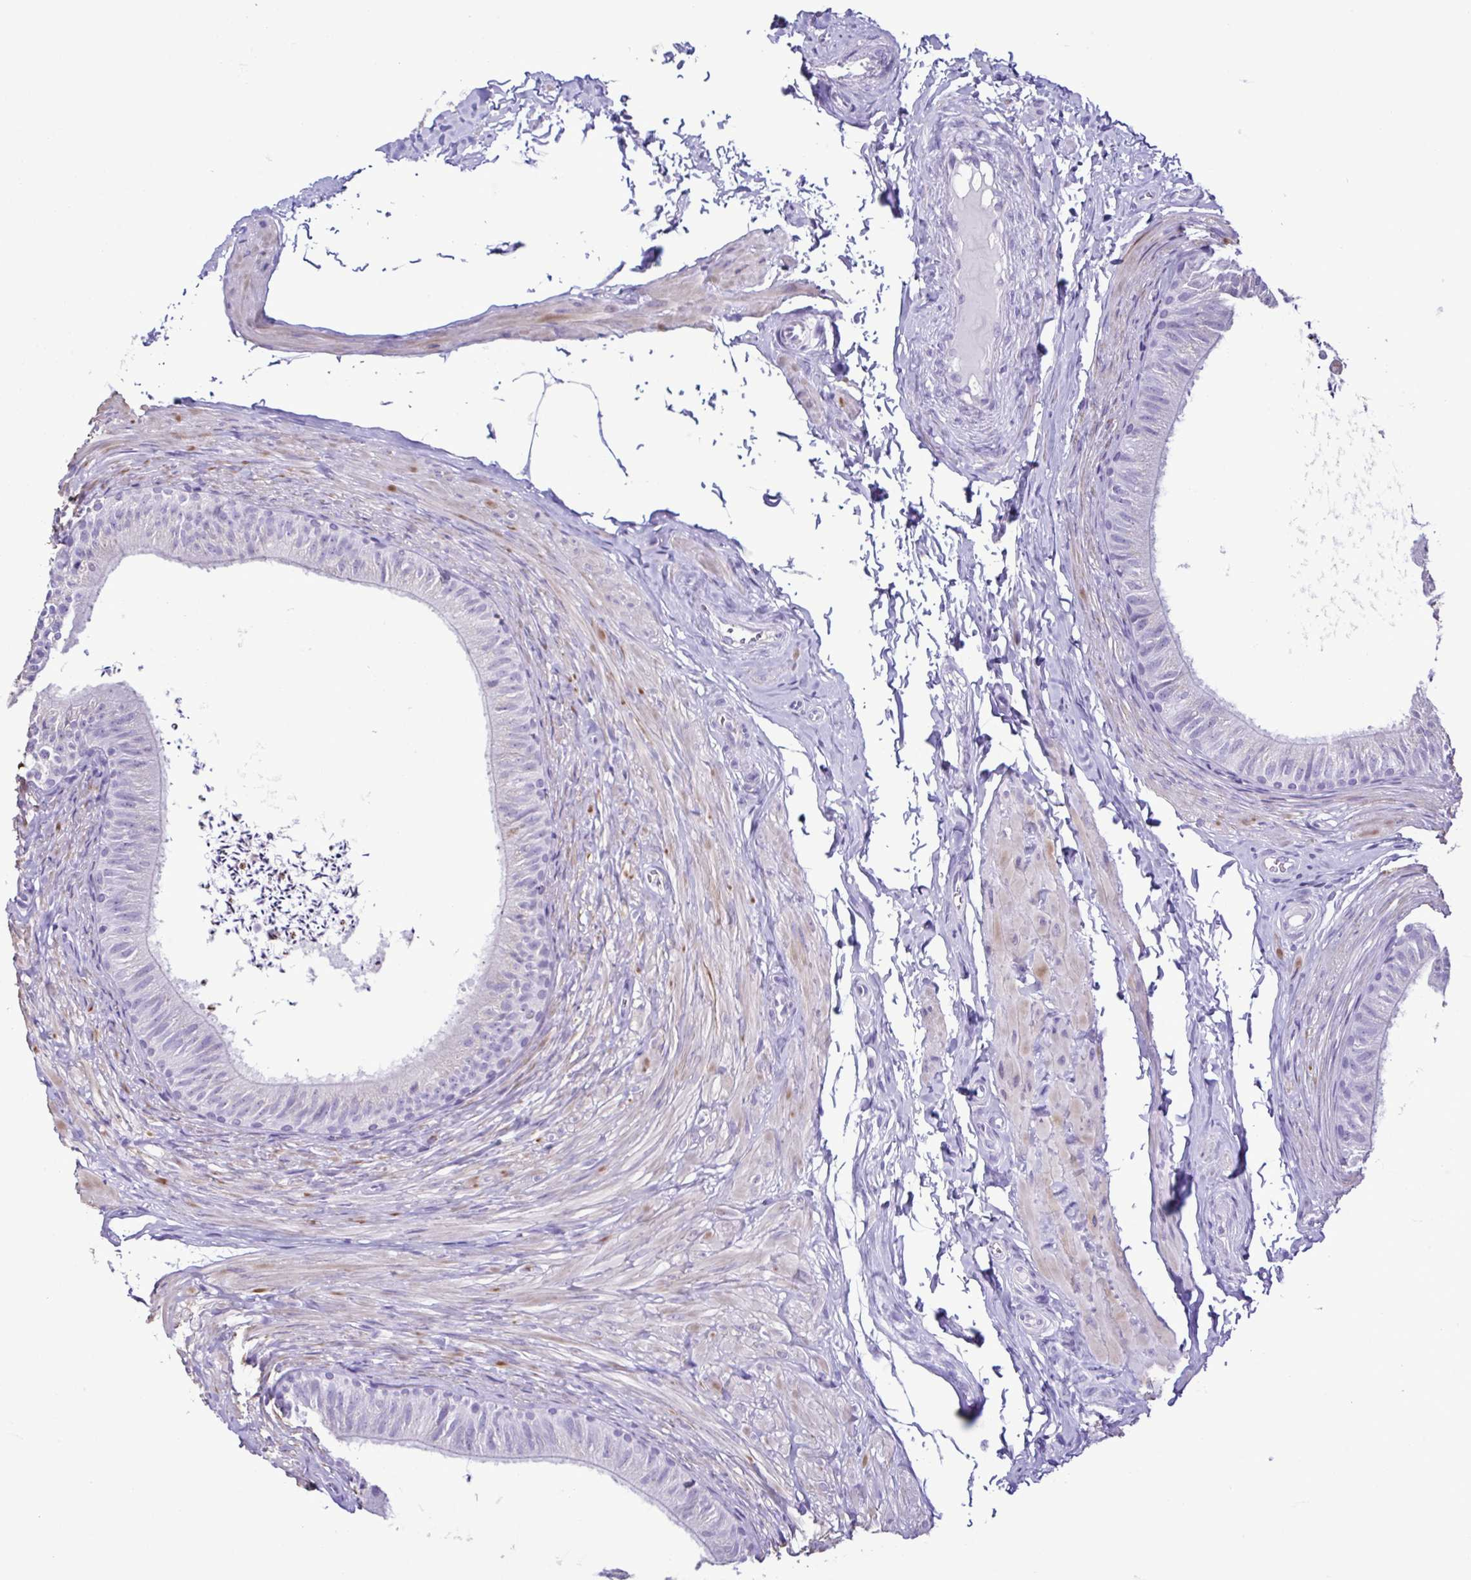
{"staining": {"intensity": "negative", "quantity": "none", "location": "none"}, "tissue": "epididymis", "cell_type": "Glandular cells", "image_type": "normal", "snomed": [{"axis": "morphology", "description": "Normal tissue, NOS"}, {"axis": "topography", "description": "Epididymis, spermatic cord, NOS"}, {"axis": "topography", "description": "Epididymis"}, {"axis": "topography", "description": "Peripheral nerve tissue"}], "caption": "Immunohistochemistry micrograph of benign epididymis: epididymis stained with DAB exhibits no significant protein positivity in glandular cells.", "gene": "CBY2", "patient": {"sex": "male", "age": 29}}